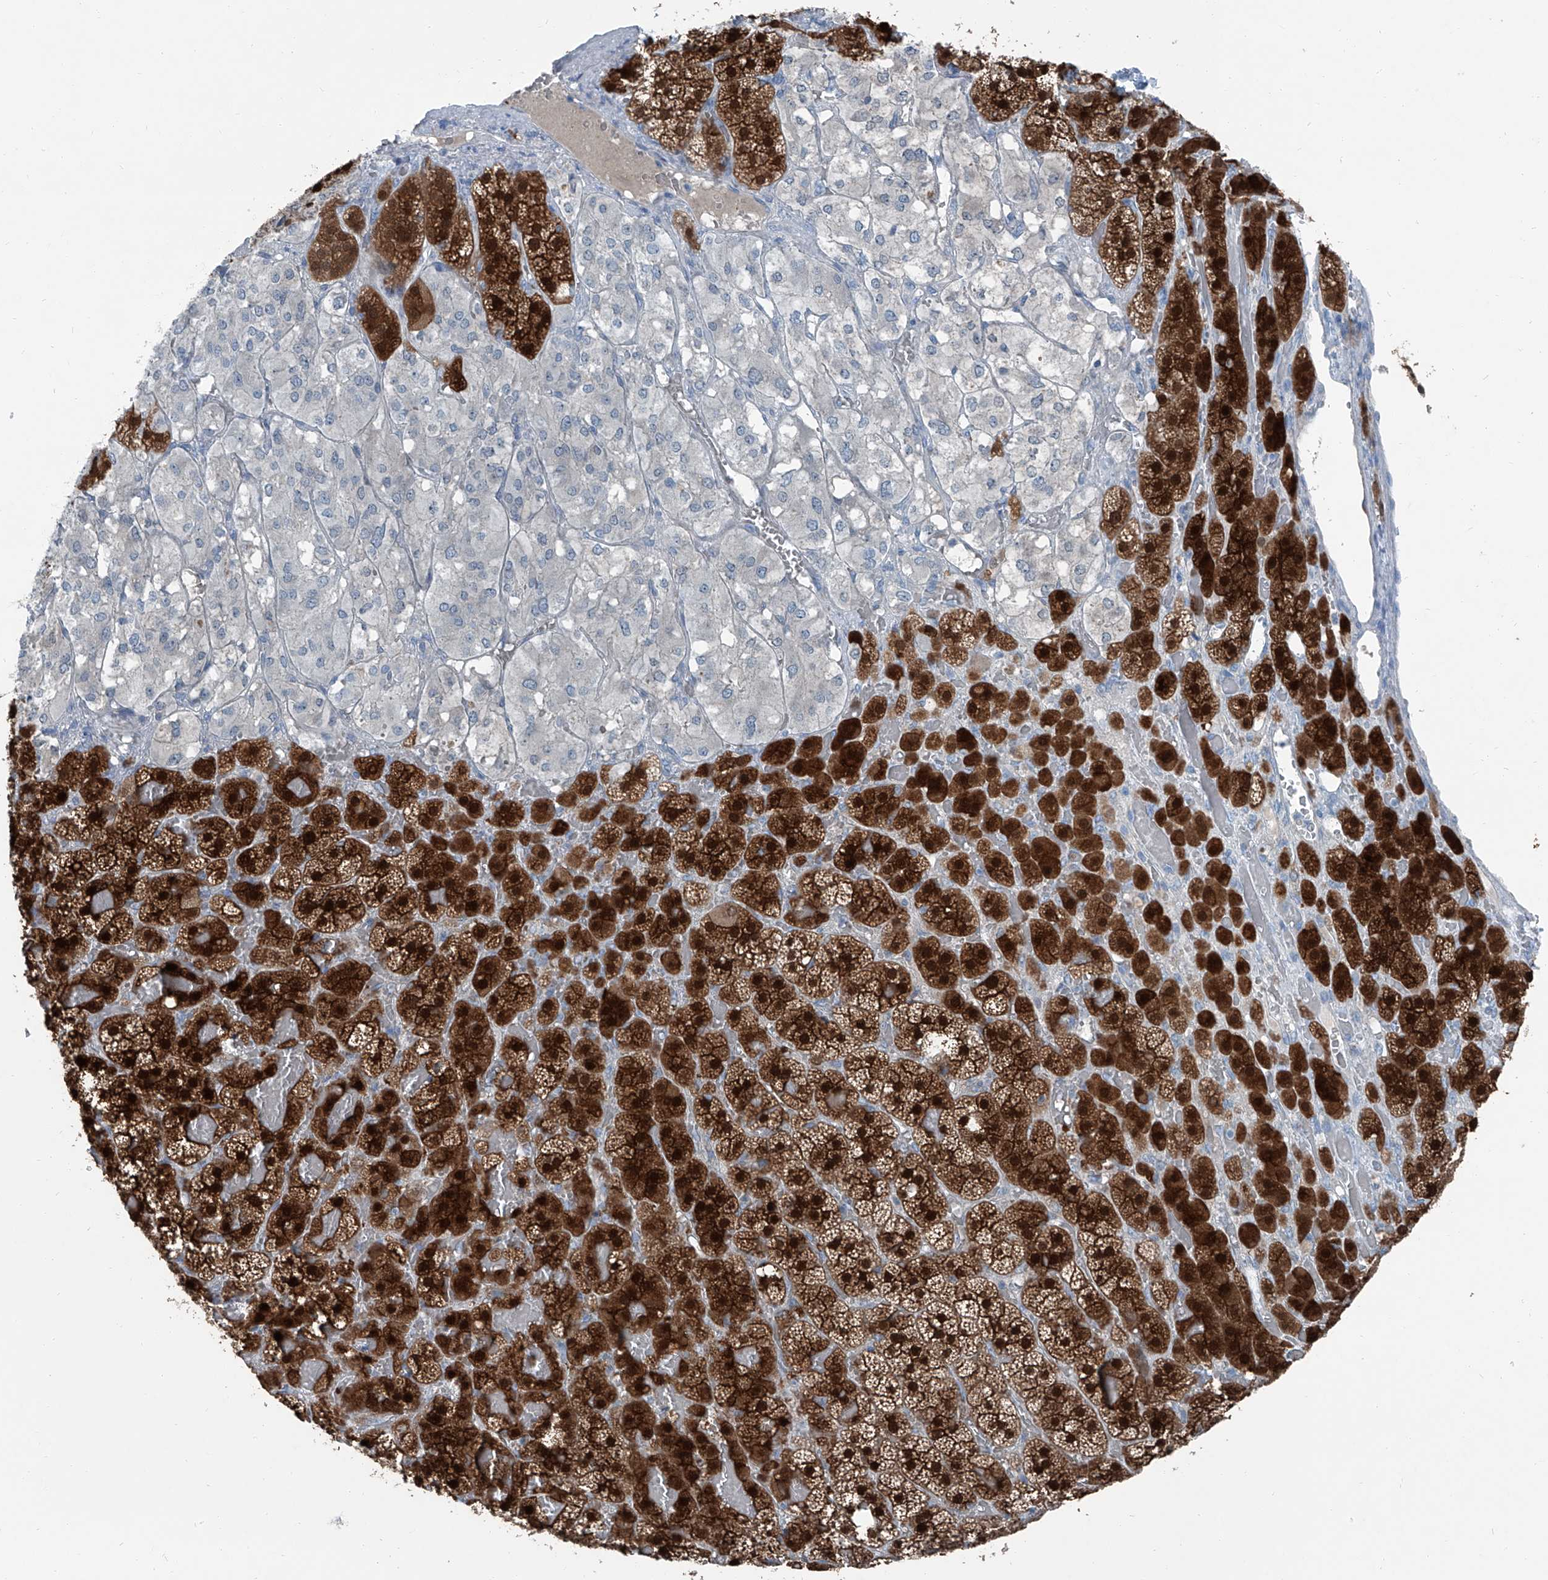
{"staining": {"intensity": "strong", "quantity": ">75%", "location": "cytoplasmic/membranous,nuclear"}, "tissue": "adrenal gland", "cell_type": "Glandular cells", "image_type": "normal", "snomed": [{"axis": "morphology", "description": "Normal tissue, NOS"}, {"axis": "topography", "description": "Adrenal gland"}], "caption": "A brown stain shows strong cytoplasmic/membranous,nuclear staining of a protein in glandular cells of benign human adrenal gland. (DAB IHC, brown staining for protein, blue staining for nuclei).", "gene": "RGN", "patient": {"sex": "female", "age": 59}}